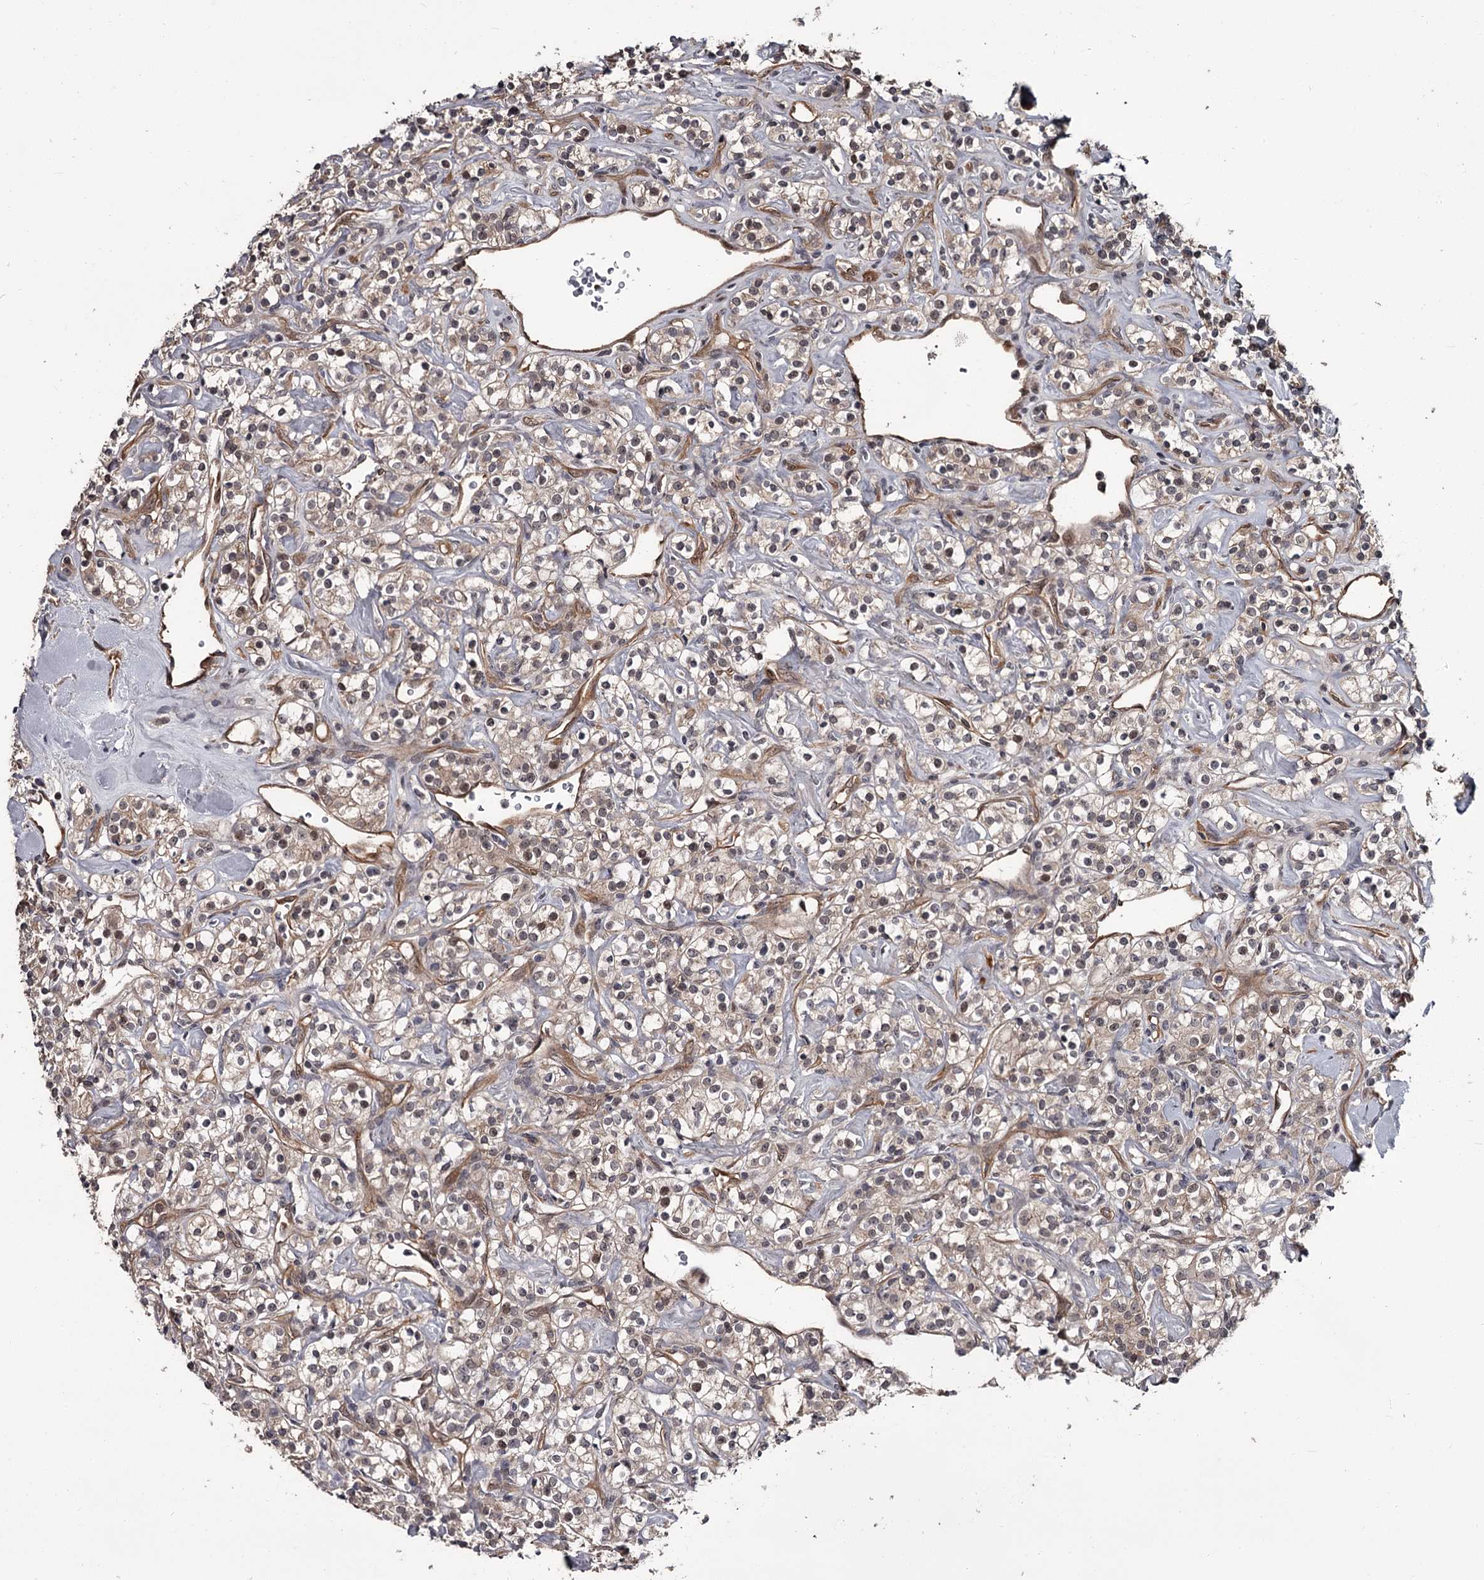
{"staining": {"intensity": "weak", "quantity": "<25%", "location": "cytoplasmic/membranous"}, "tissue": "renal cancer", "cell_type": "Tumor cells", "image_type": "cancer", "snomed": [{"axis": "morphology", "description": "Adenocarcinoma, NOS"}, {"axis": "topography", "description": "Kidney"}], "caption": "High power microscopy photomicrograph of an immunohistochemistry (IHC) image of renal cancer, revealing no significant expression in tumor cells. (Brightfield microscopy of DAB (3,3'-diaminobenzidine) immunohistochemistry at high magnification).", "gene": "CDC42EP2", "patient": {"sex": "male", "age": 77}}